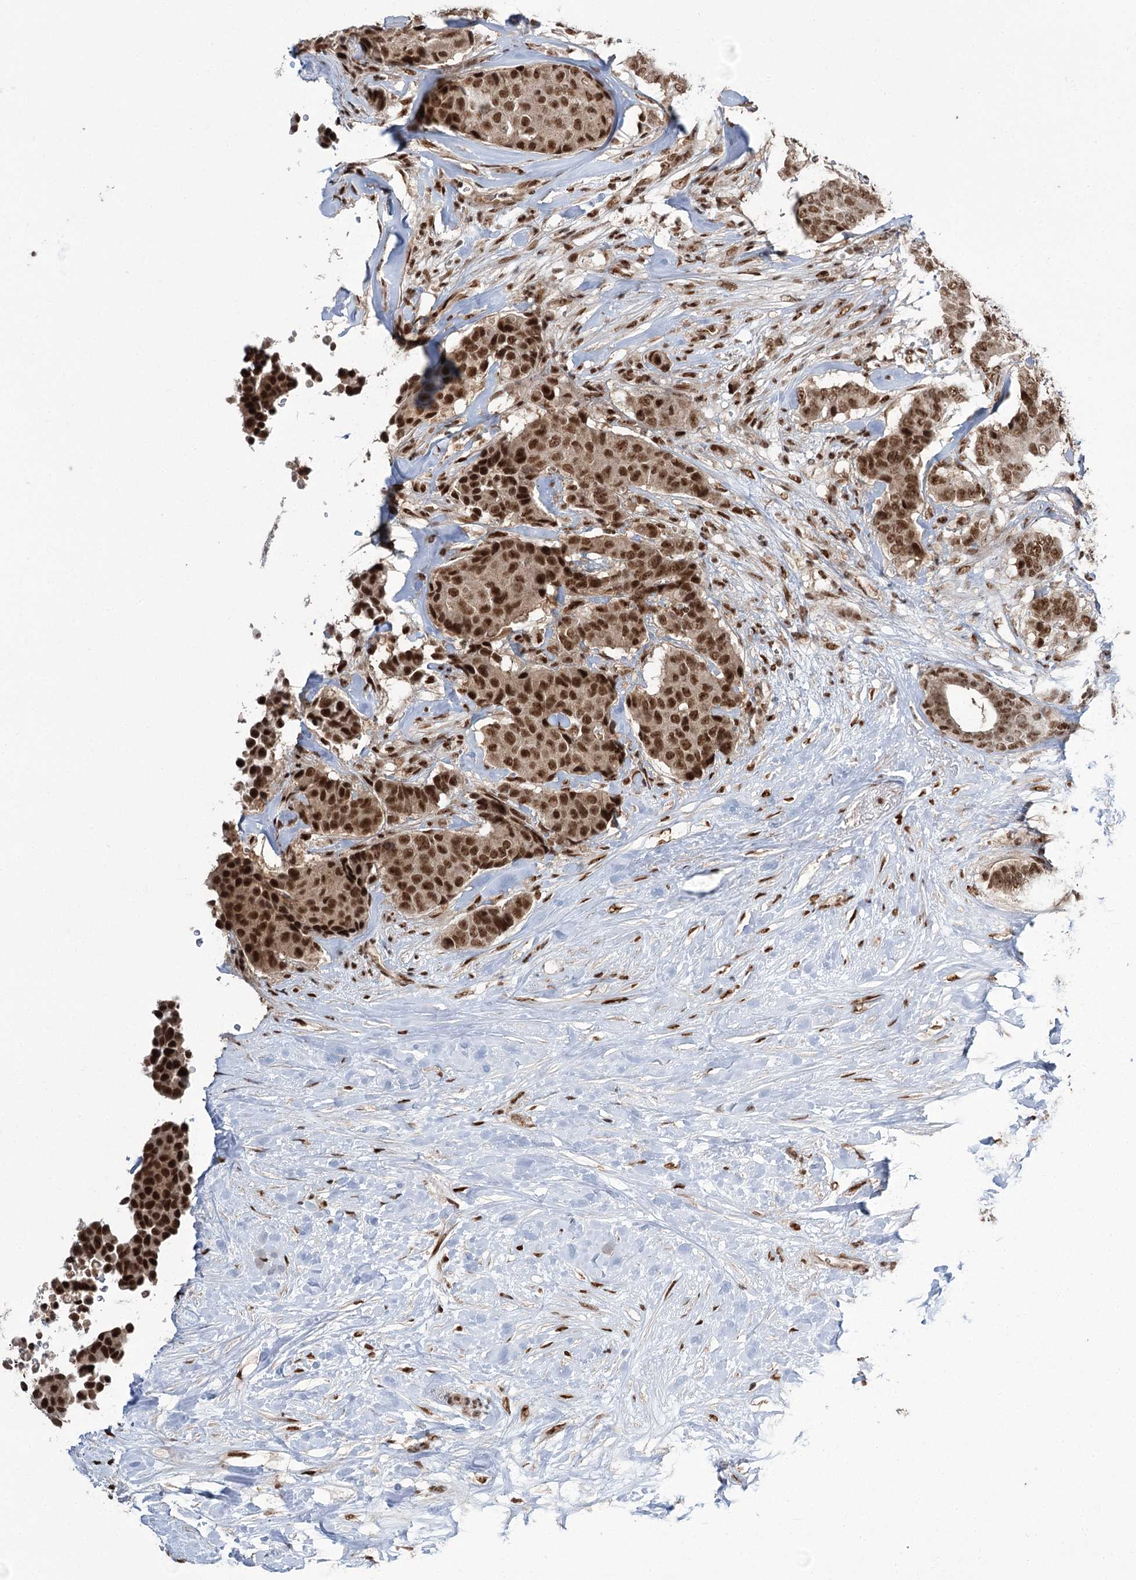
{"staining": {"intensity": "strong", "quantity": ">75%", "location": "nuclear"}, "tissue": "breast cancer", "cell_type": "Tumor cells", "image_type": "cancer", "snomed": [{"axis": "morphology", "description": "Duct carcinoma"}, {"axis": "topography", "description": "Breast"}], "caption": "There is high levels of strong nuclear staining in tumor cells of breast invasive ductal carcinoma, as demonstrated by immunohistochemical staining (brown color).", "gene": "ERCC3", "patient": {"sex": "female", "age": 75}}